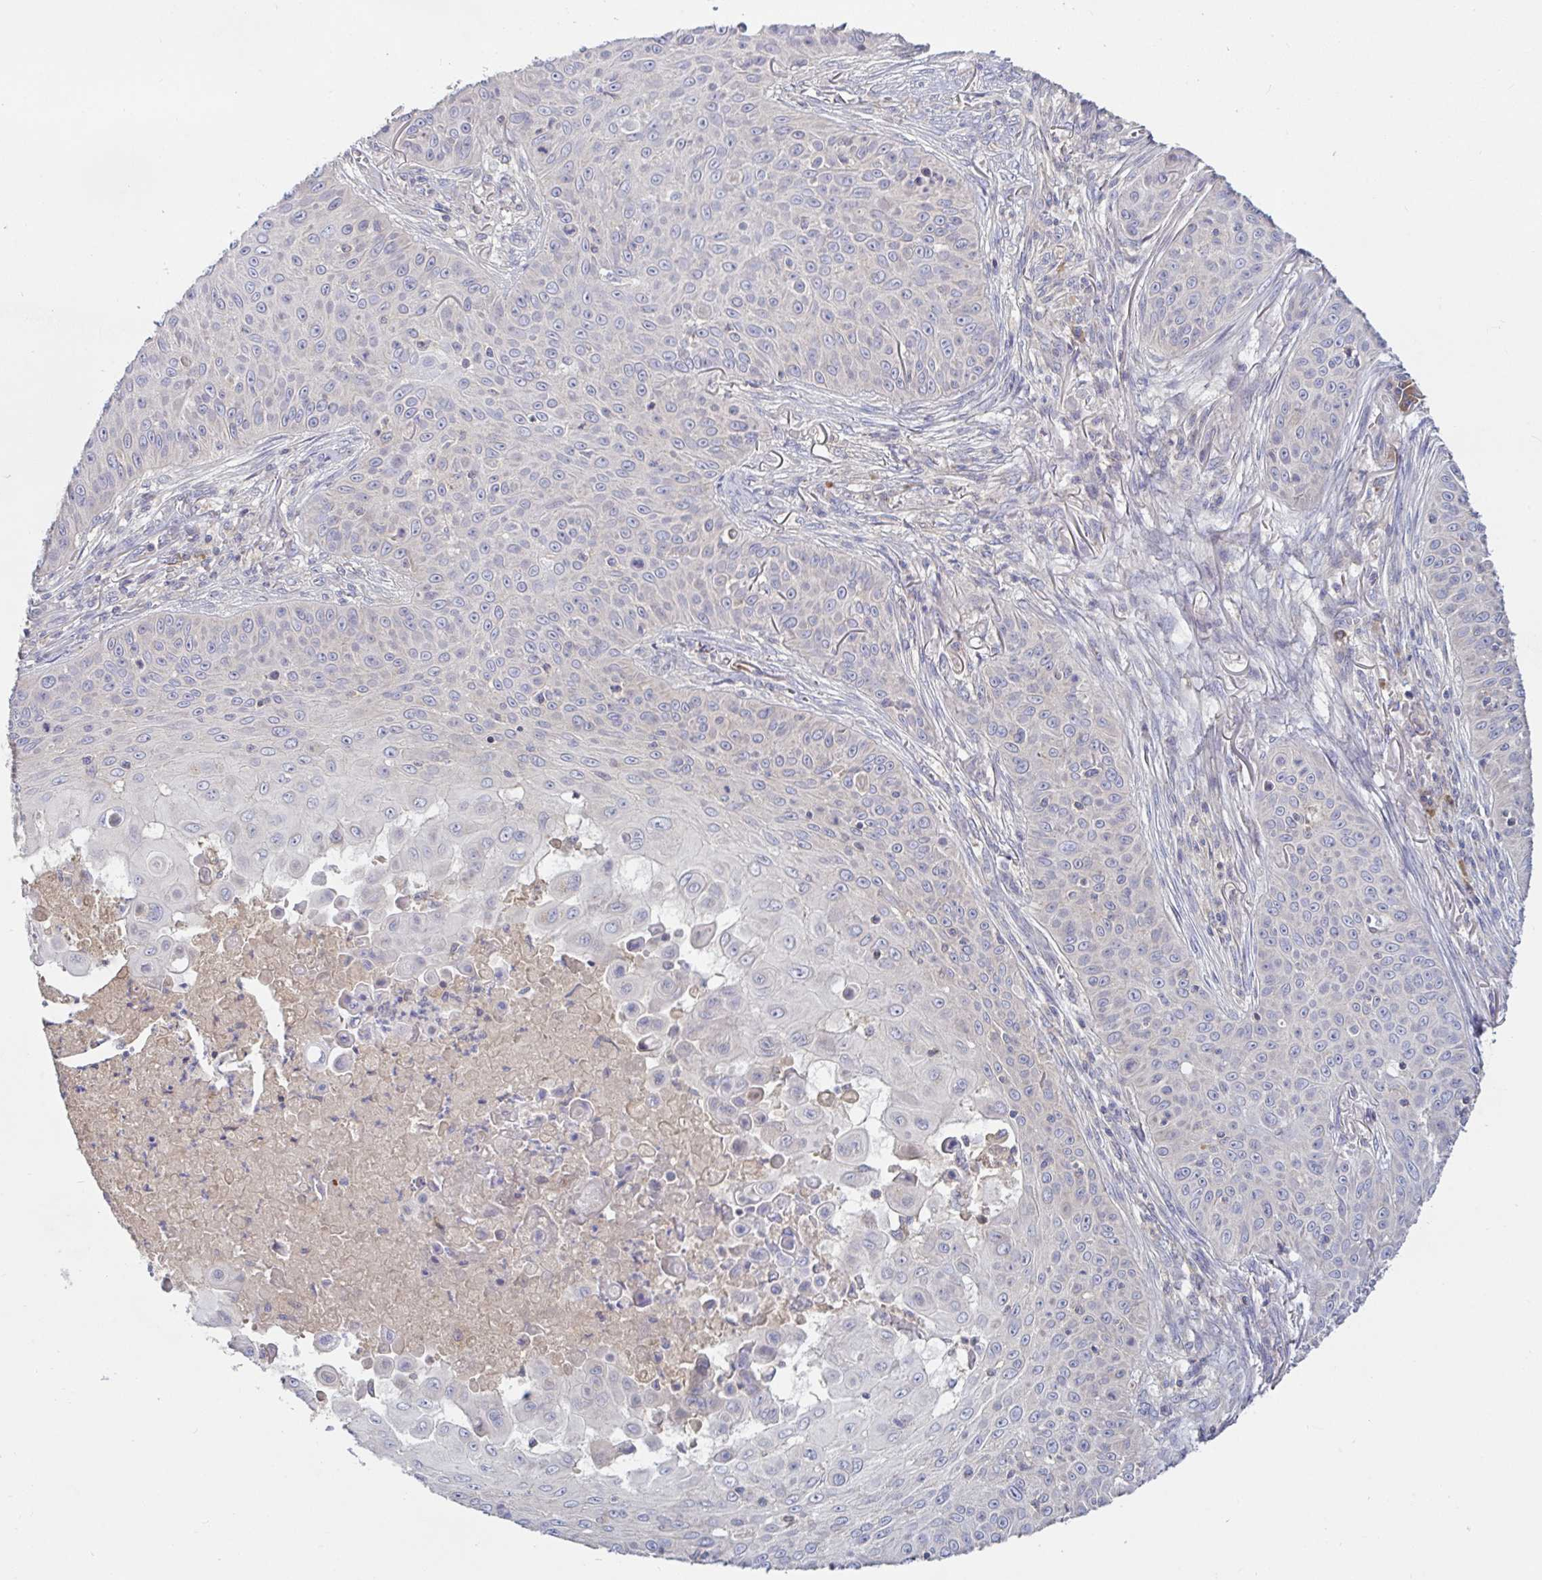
{"staining": {"intensity": "negative", "quantity": "none", "location": "none"}, "tissue": "skin cancer", "cell_type": "Tumor cells", "image_type": "cancer", "snomed": [{"axis": "morphology", "description": "Squamous cell carcinoma, NOS"}, {"axis": "topography", "description": "Skin"}], "caption": "Human skin squamous cell carcinoma stained for a protein using IHC exhibits no expression in tumor cells.", "gene": "LARP1", "patient": {"sex": "male", "age": 82}}